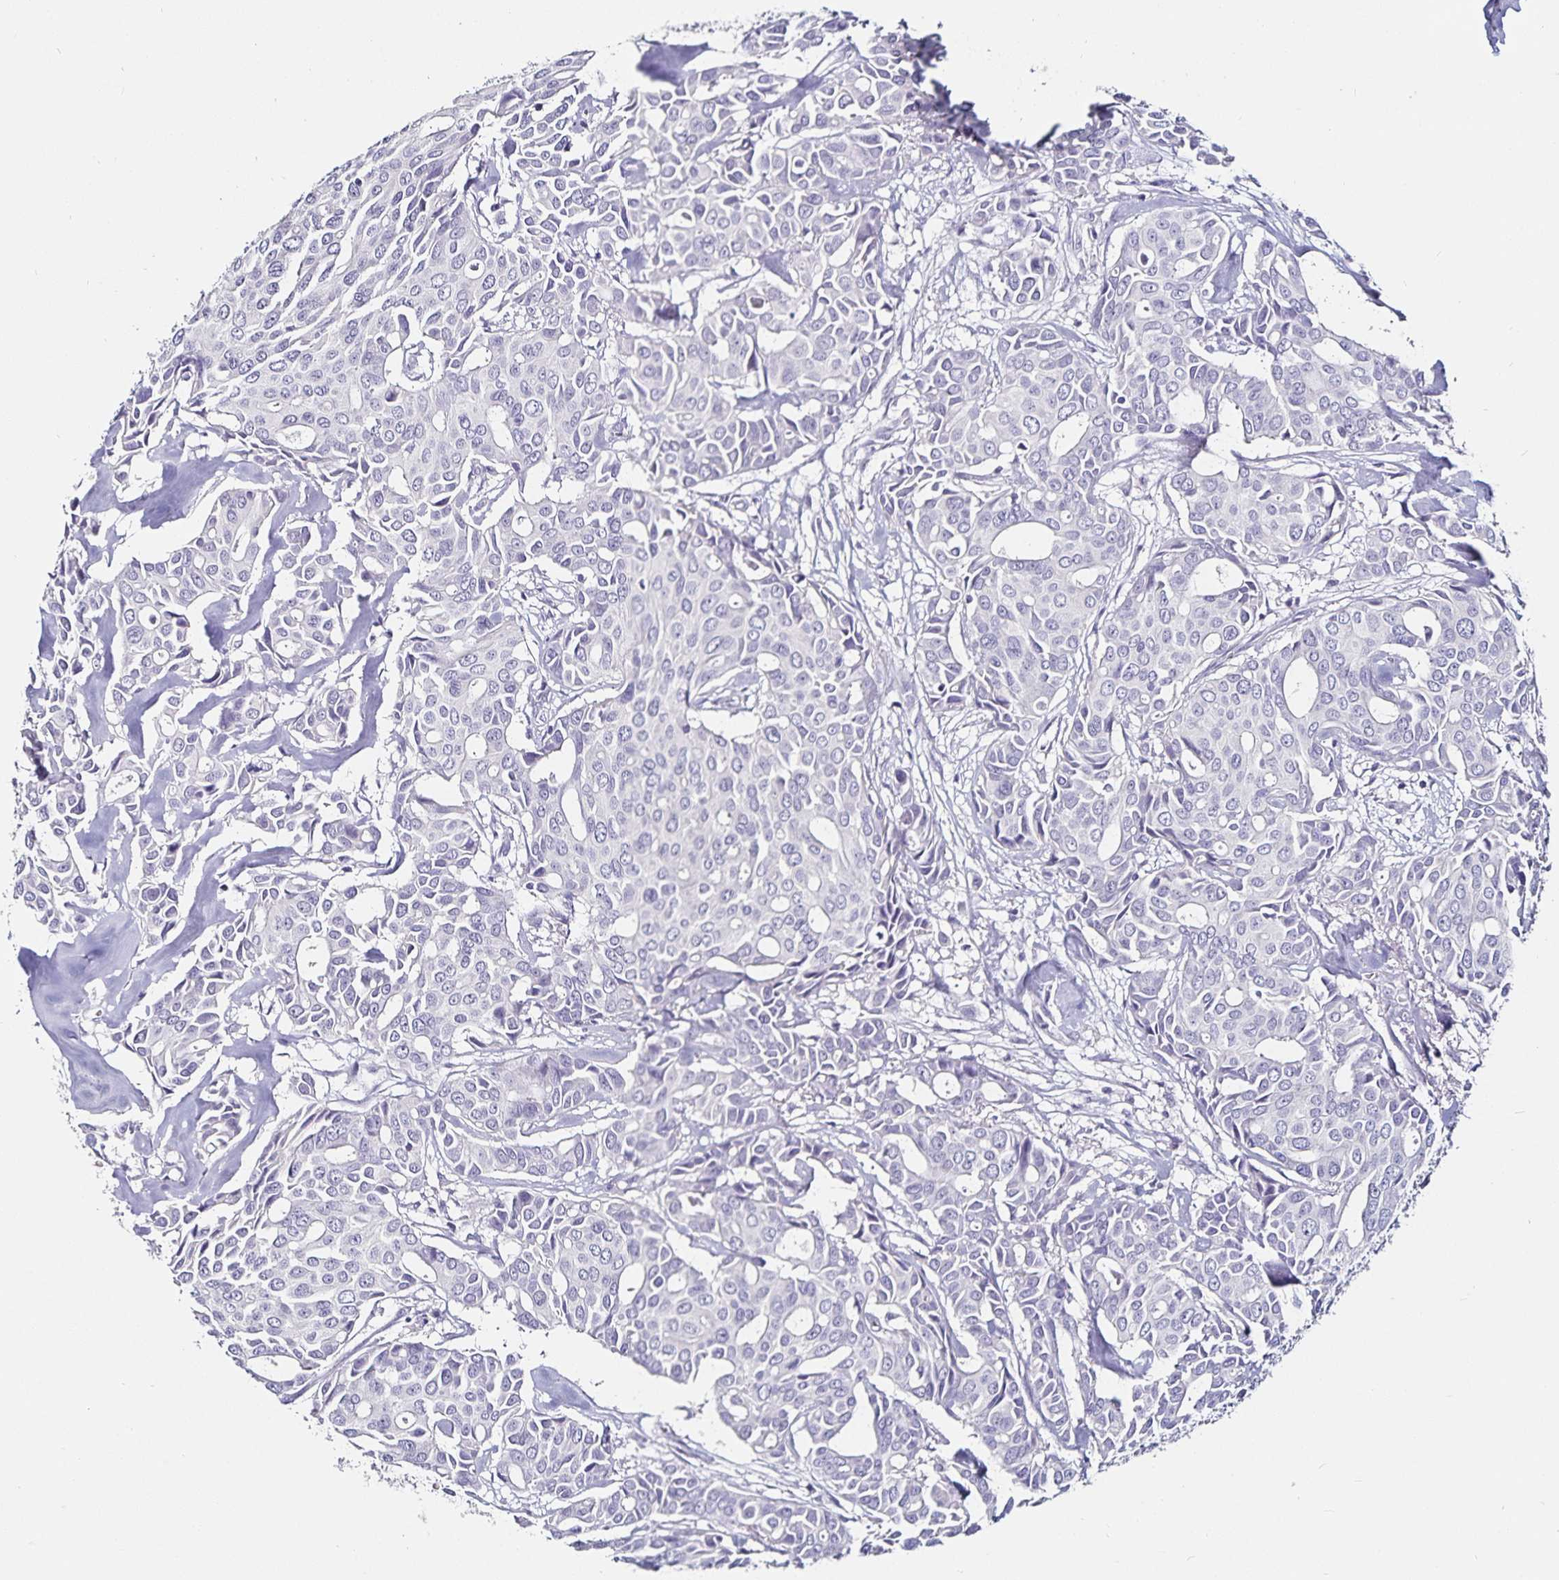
{"staining": {"intensity": "negative", "quantity": "none", "location": "none"}, "tissue": "breast cancer", "cell_type": "Tumor cells", "image_type": "cancer", "snomed": [{"axis": "morphology", "description": "Duct carcinoma"}, {"axis": "topography", "description": "Breast"}], "caption": "IHC image of human intraductal carcinoma (breast) stained for a protein (brown), which demonstrates no staining in tumor cells.", "gene": "TSPAN7", "patient": {"sex": "female", "age": 54}}